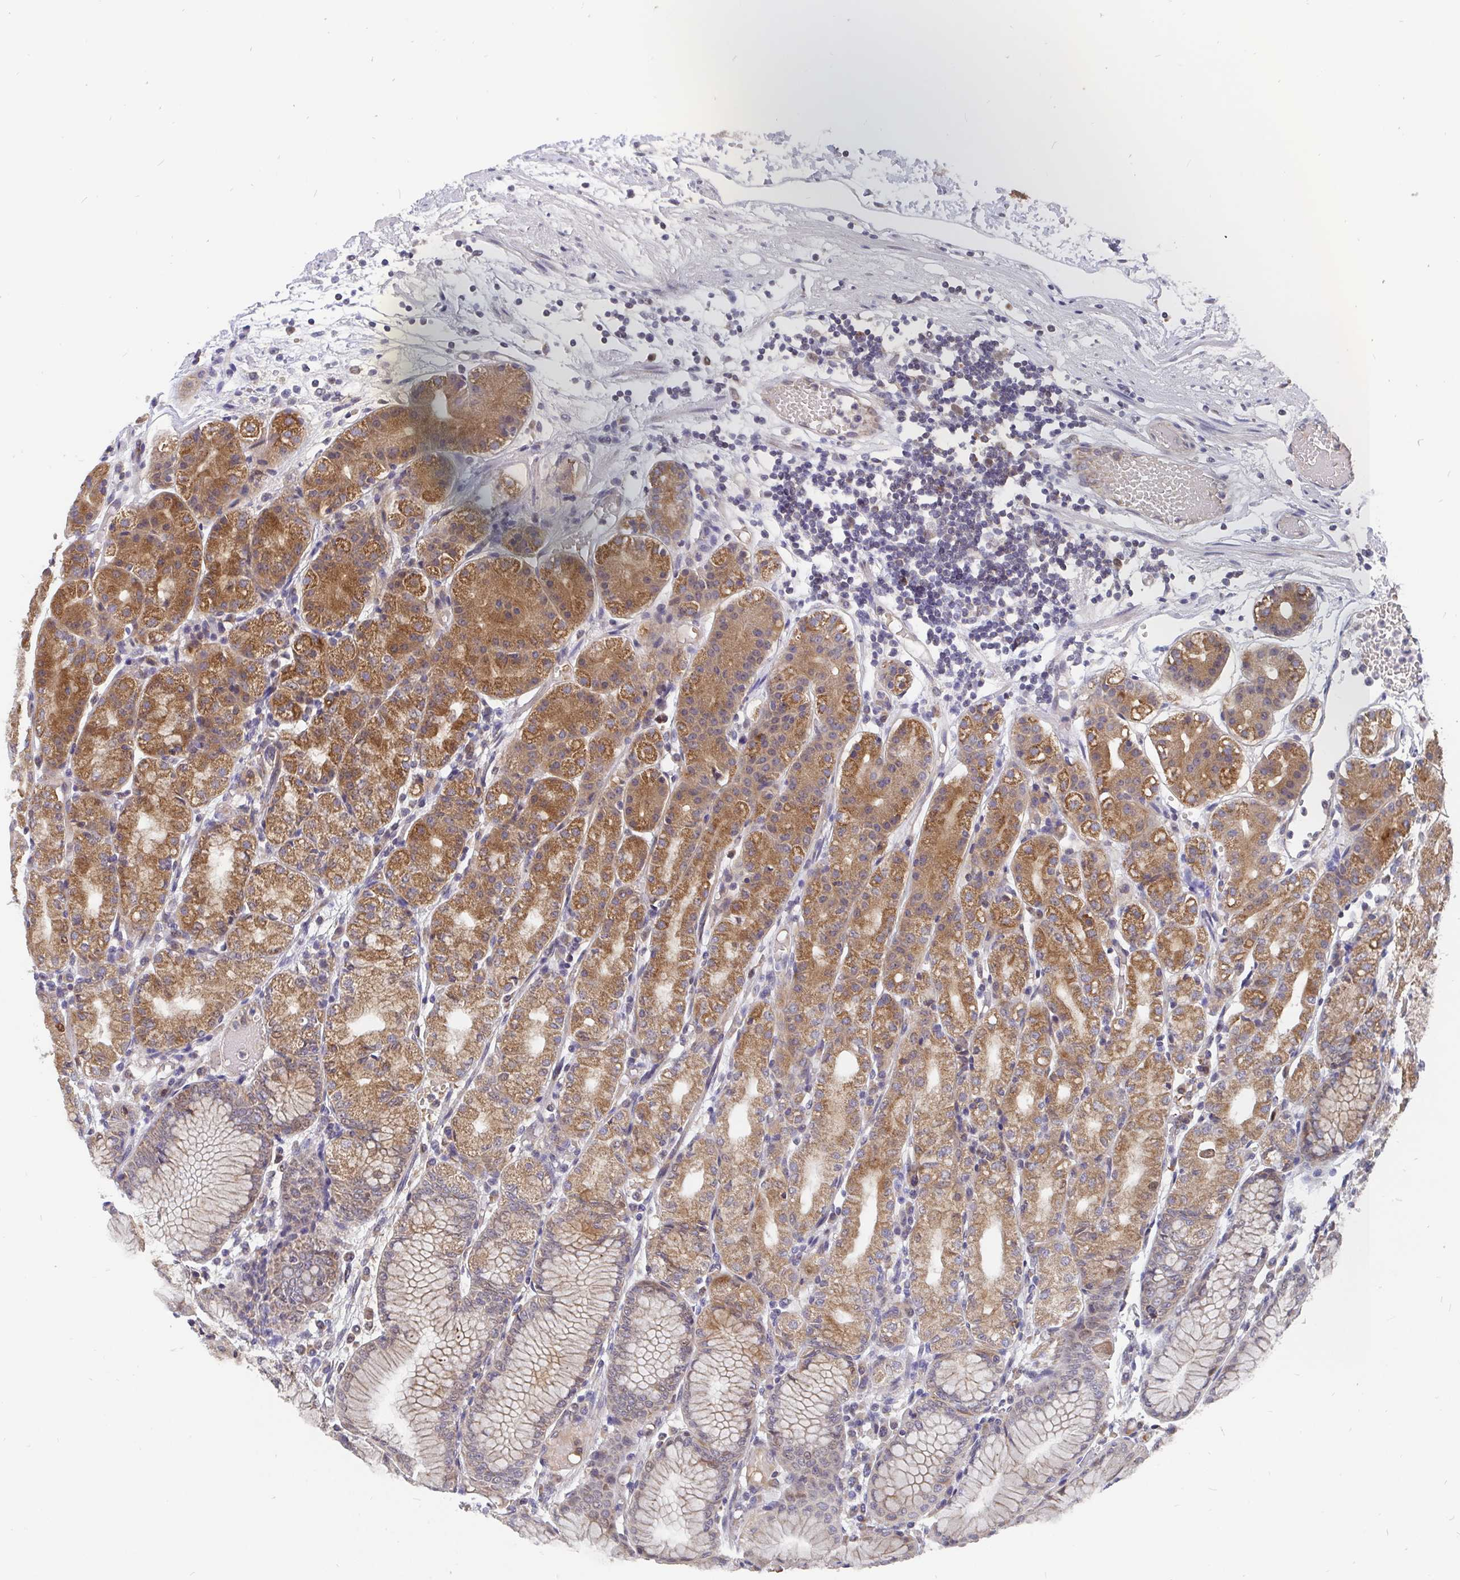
{"staining": {"intensity": "moderate", "quantity": ">75%", "location": "cytoplasmic/membranous"}, "tissue": "stomach", "cell_type": "Glandular cells", "image_type": "normal", "snomed": [{"axis": "morphology", "description": "Normal tissue, NOS"}, {"axis": "topography", "description": "Stomach"}], "caption": "A high-resolution photomicrograph shows immunohistochemistry (IHC) staining of benign stomach, which reveals moderate cytoplasmic/membranous expression in approximately >75% of glandular cells.", "gene": "PDF", "patient": {"sex": "female", "age": 57}}